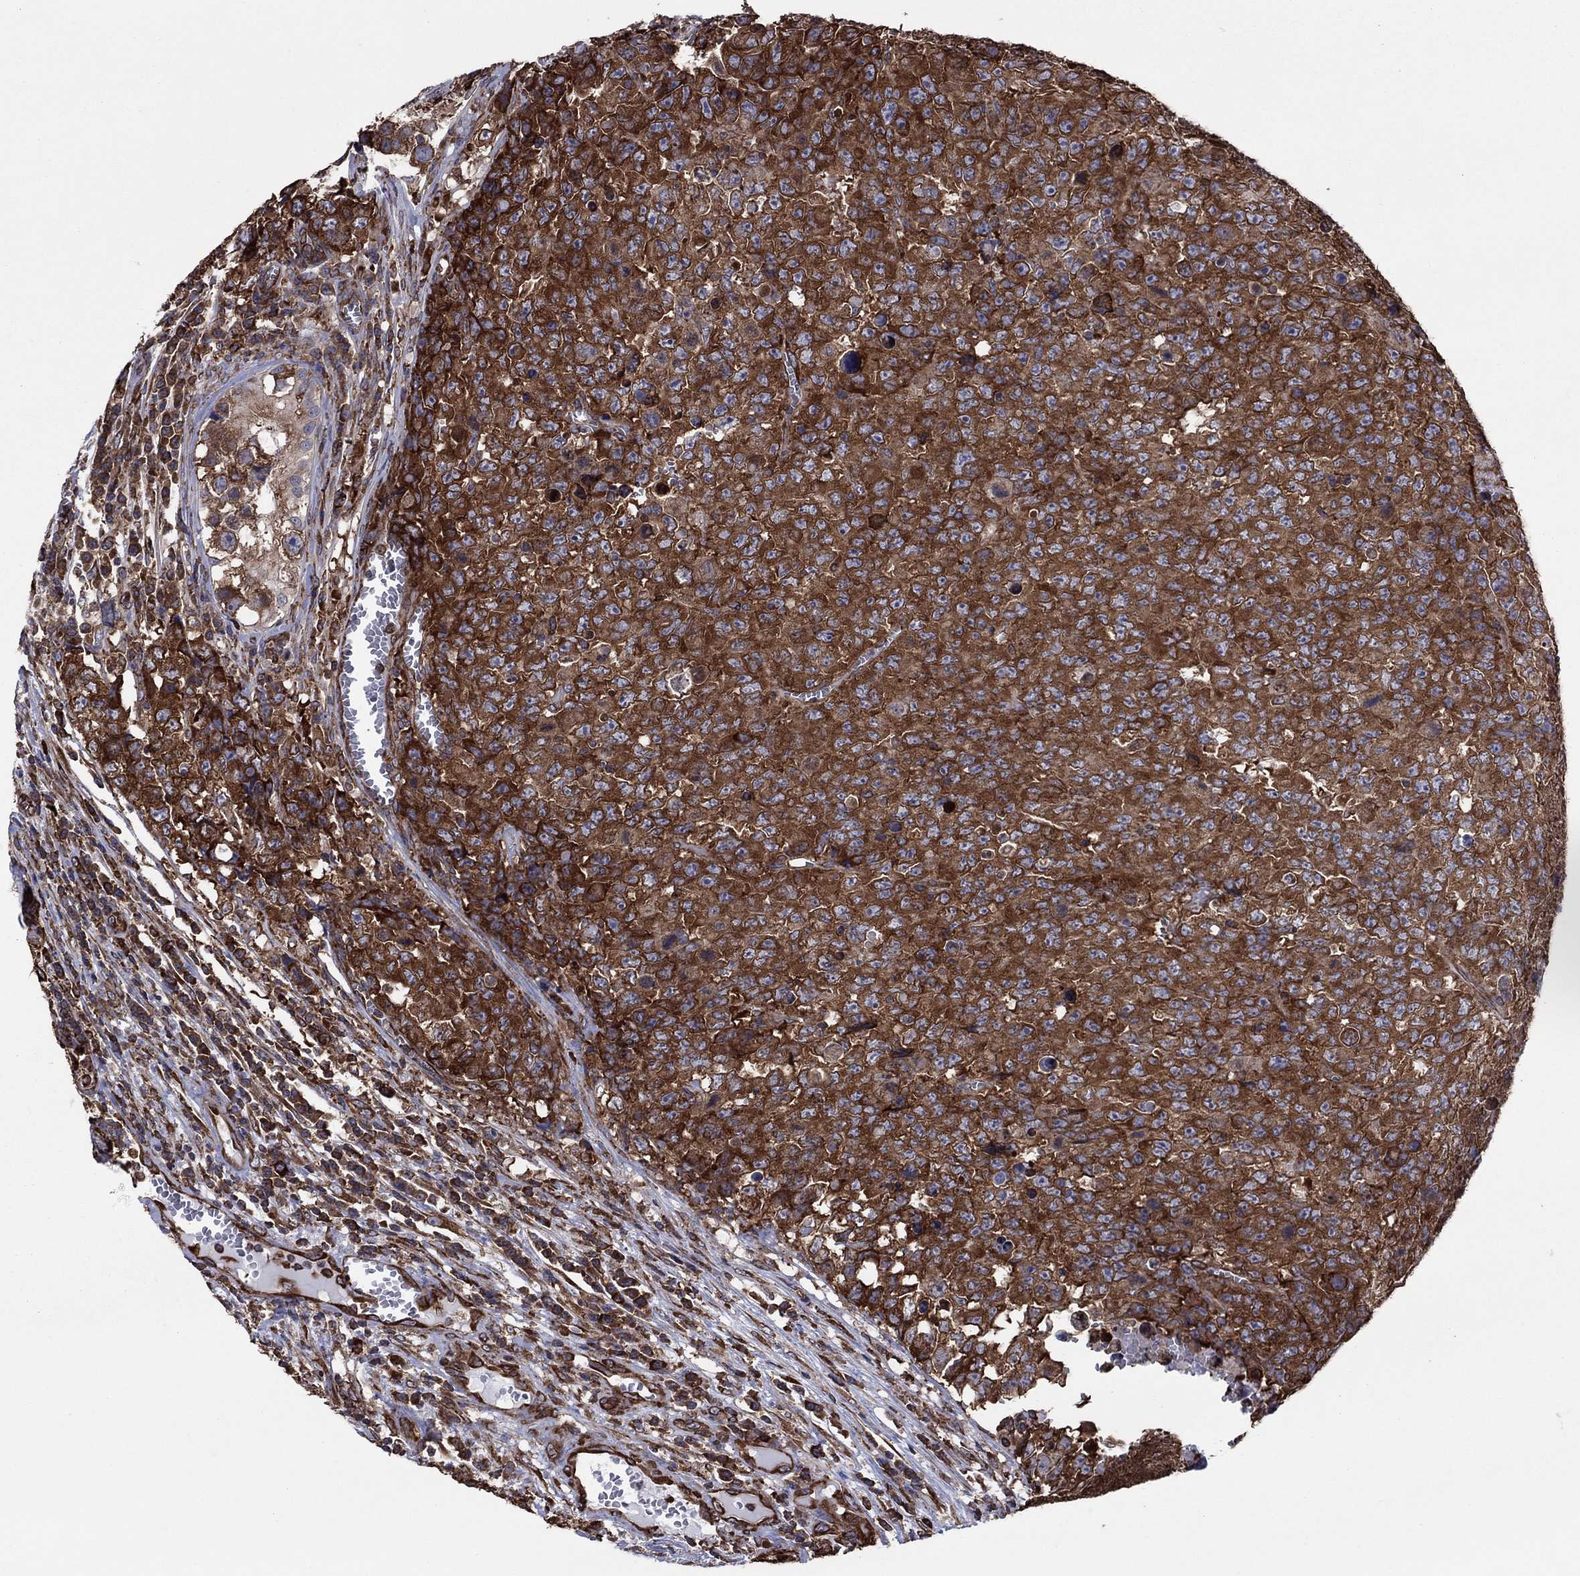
{"staining": {"intensity": "strong", "quantity": ">75%", "location": "cytoplasmic/membranous"}, "tissue": "testis cancer", "cell_type": "Tumor cells", "image_type": "cancer", "snomed": [{"axis": "morphology", "description": "Carcinoma, Embryonal, NOS"}, {"axis": "topography", "description": "Testis"}], "caption": "The photomicrograph exhibits a brown stain indicating the presence of a protein in the cytoplasmic/membranous of tumor cells in testis embryonal carcinoma.", "gene": "YBX1", "patient": {"sex": "male", "age": 23}}